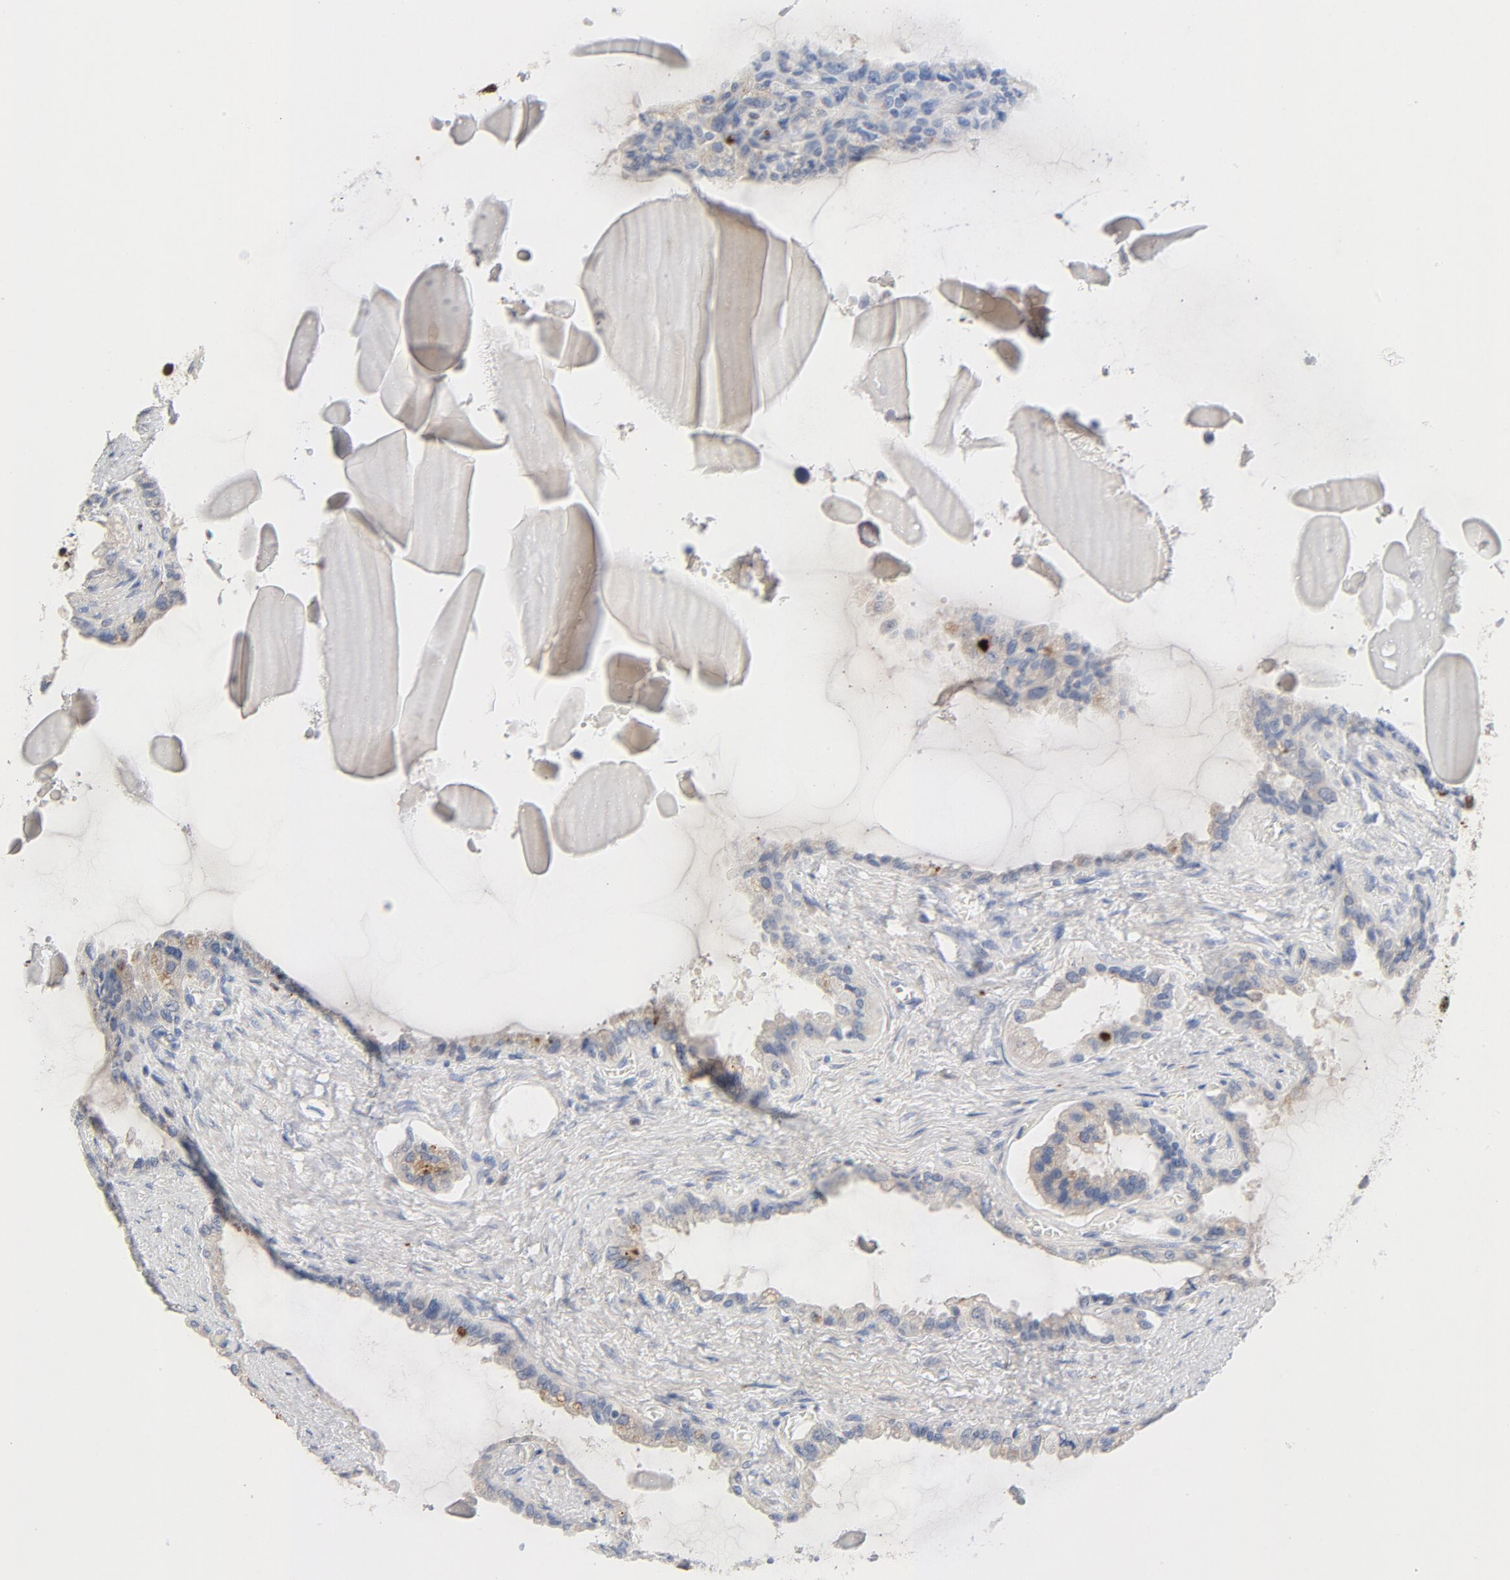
{"staining": {"intensity": "weak", "quantity": "<25%", "location": "cytoplasmic/membranous"}, "tissue": "seminal vesicle", "cell_type": "Glandular cells", "image_type": "normal", "snomed": [{"axis": "morphology", "description": "Normal tissue, NOS"}, {"axis": "morphology", "description": "Inflammation, NOS"}, {"axis": "topography", "description": "Urinary bladder"}, {"axis": "topography", "description": "Prostate"}, {"axis": "topography", "description": "Seminal veicle"}], "caption": "Protein analysis of unremarkable seminal vesicle shows no significant expression in glandular cells.", "gene": "BIRC5", "patient": {"sex": "male", "age": 82}}